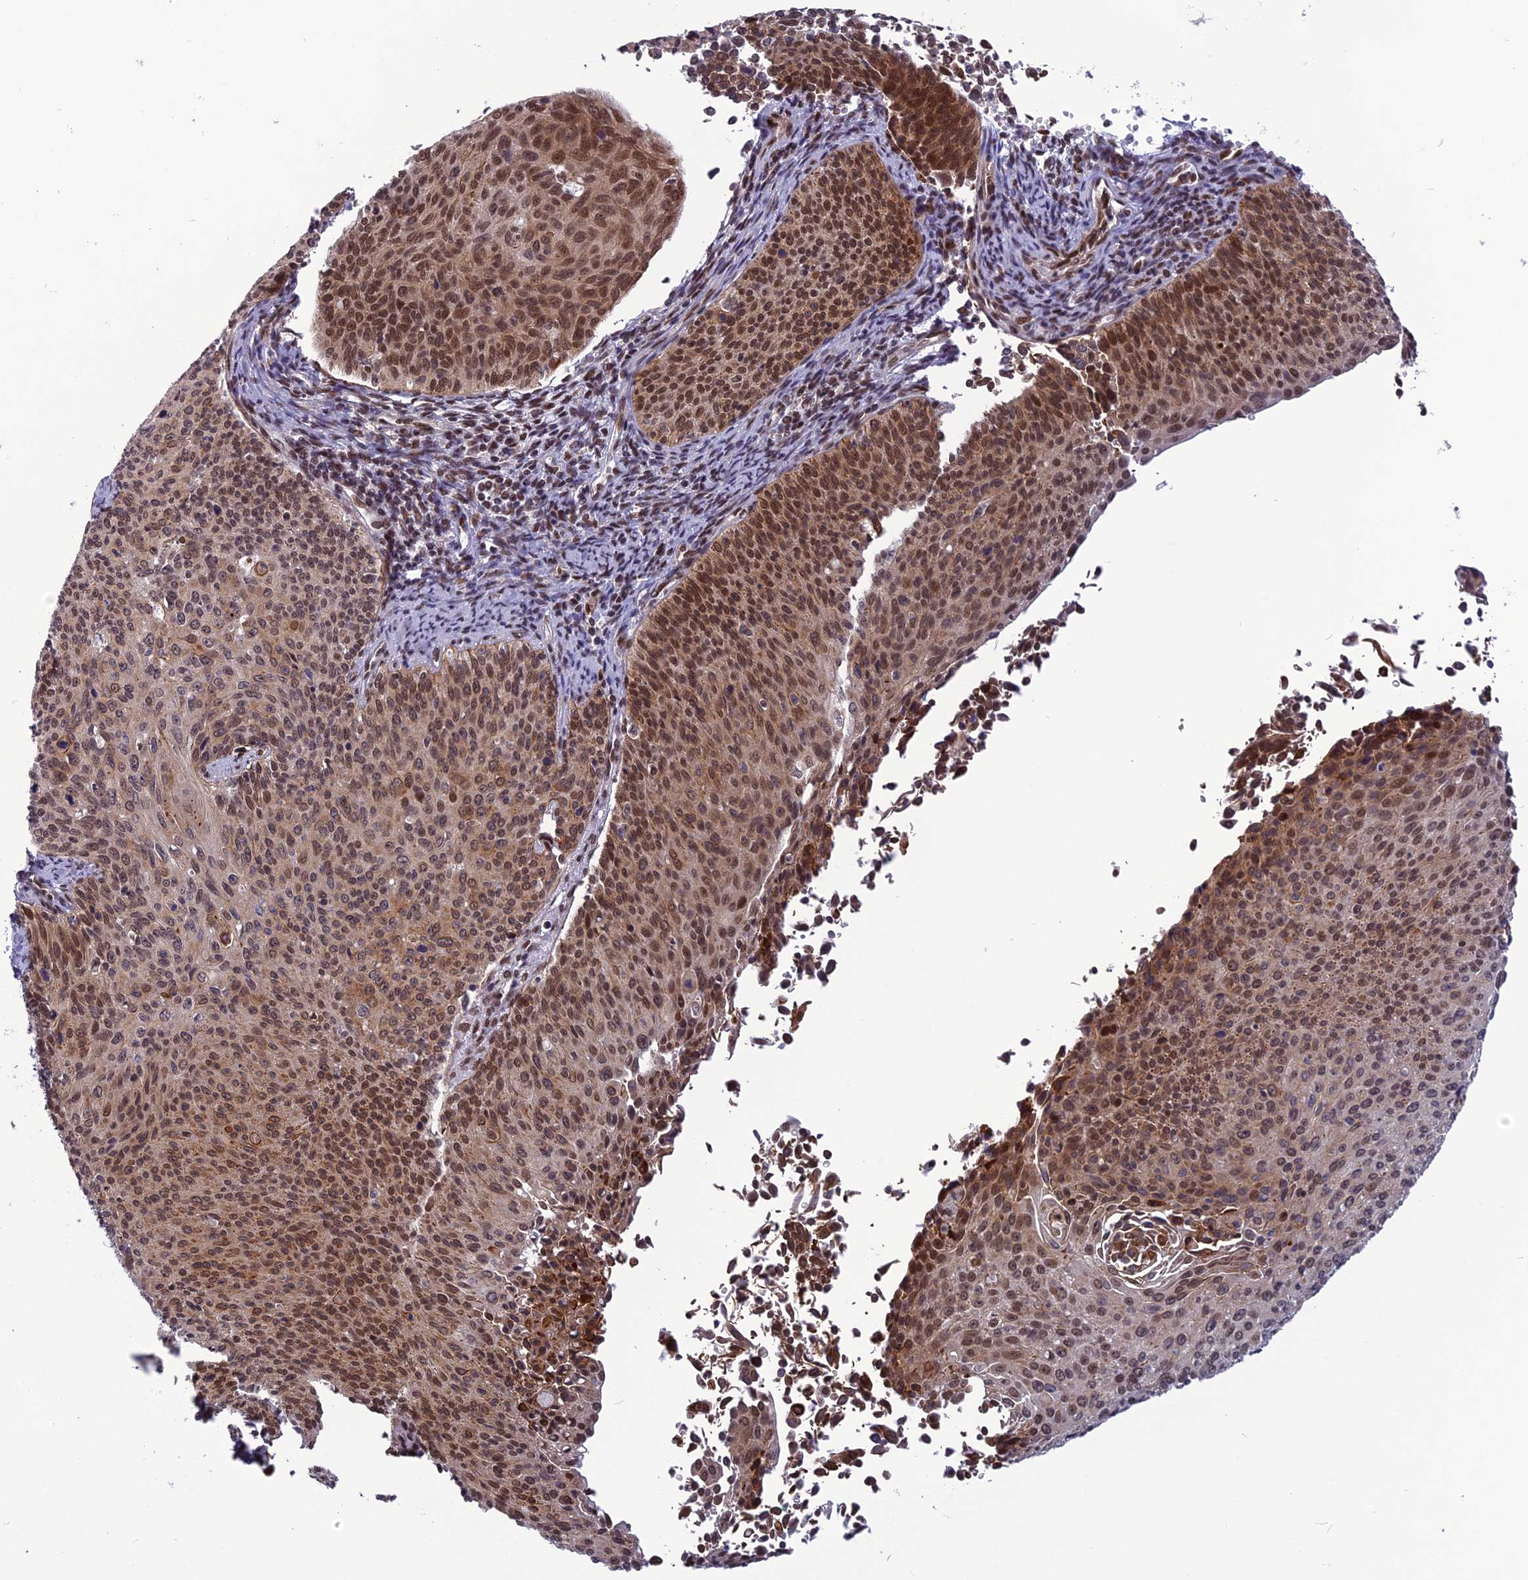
{"staining": {"intensity": "moderate", "quantity": ">75%", "location": "cytoplasmic/membranous,nuclear"}, "tissue": "cervical cancer", "cell_type": "Tumor cells", "image_type": "cancer", "snomed": [{"axis": "morphology", "description": "Squamous cell carcinoma, NOS"}, {"axis": "topography", "description": "Cervix"}], "caption": "Cervical cancer (squamous cell carcinoma) stained with DAB immunohistochemistry (IHC) displays medium levels of moderate cytoplasmic/membranous and nuclear expression in approximately >75% of tumor cells.", "gene": "RTRAF", "patient": {"sex": "female", "age": 55}}